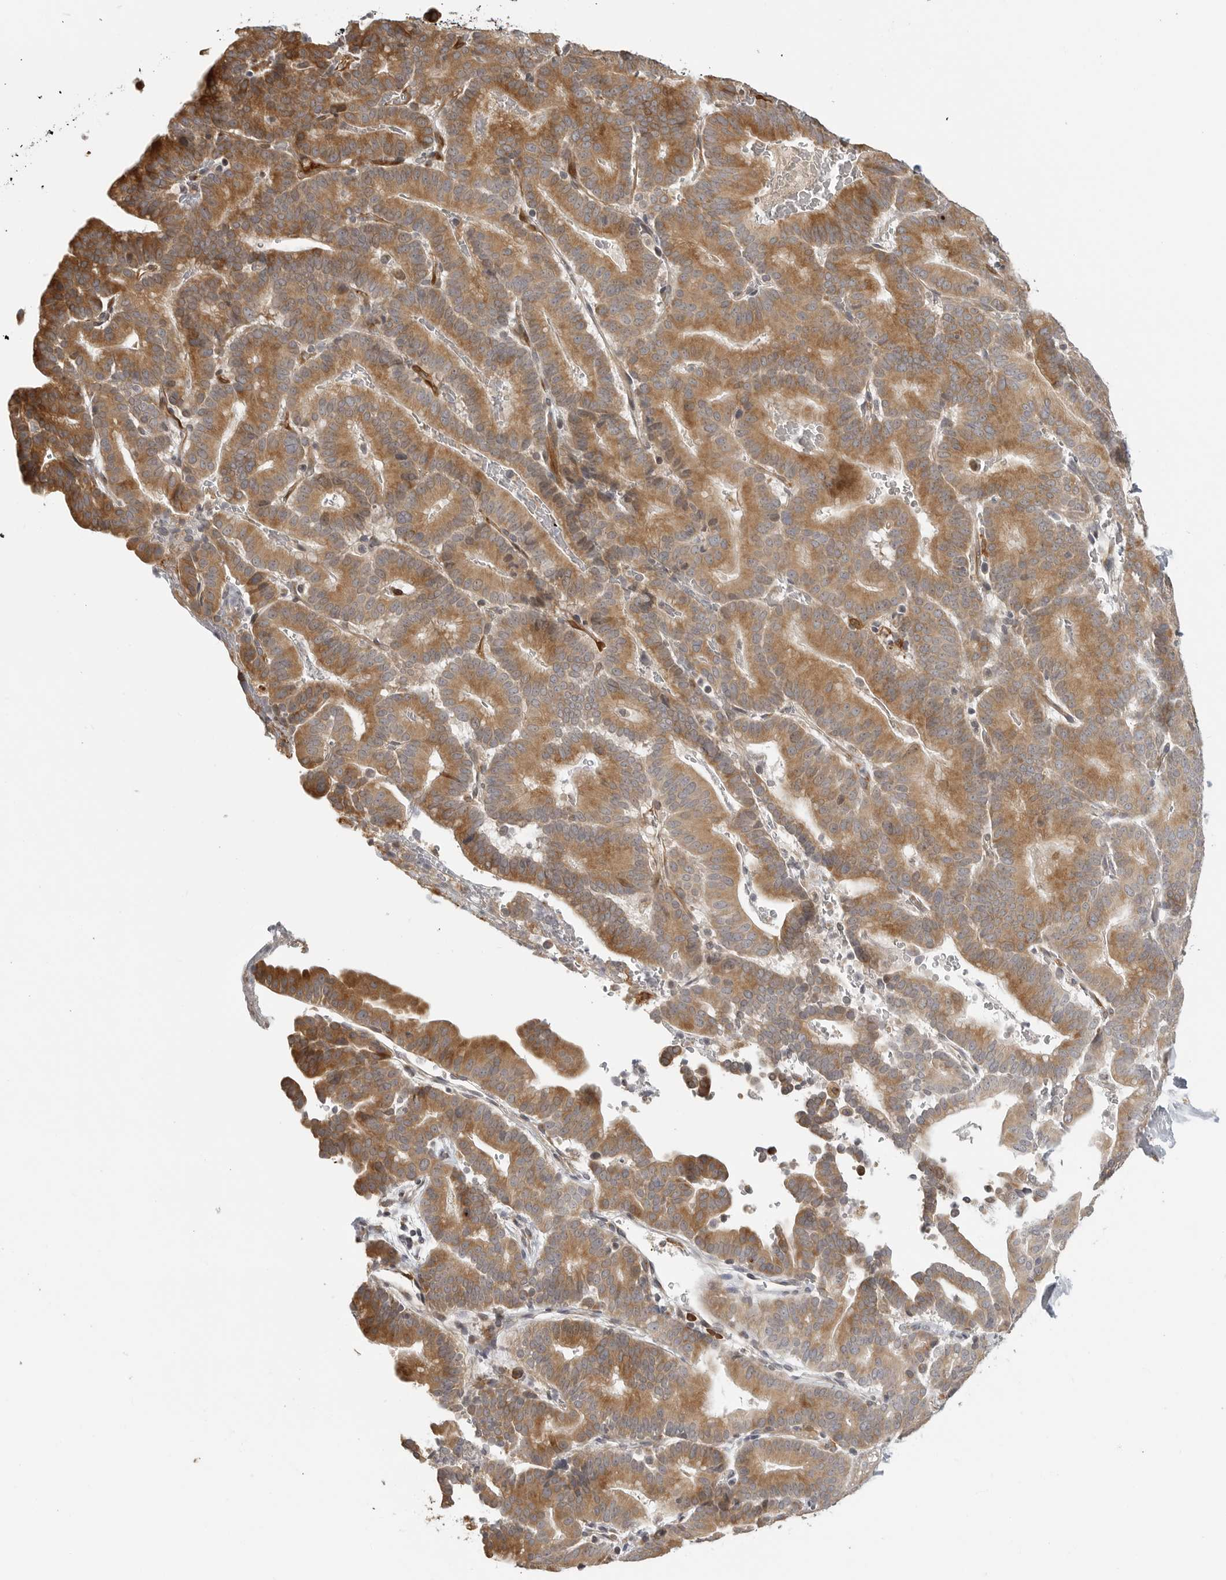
{"staining": {"intensity": "moderate", "quantity": "25%-75%", "location": "cytoplasmic/membranous"}, "tissue": "liver cancer", "cell_type": "Tumor cells", "image_type": "cancer", "snomed": [{"axis": "morphology", "description": "Cholangiocarcinoma"}, {"axis": "topography", "description": "Liver"}], "caption": "An IHC histopathology image of tumor tissue is shown. Protein staining in brown highlights moderate cytoplasmic/membranous positivity in cholangiocarcinoma (liver) within tumor cells.", "gene": "IDO1", "patient": {"sex": "female", "age": 75}}